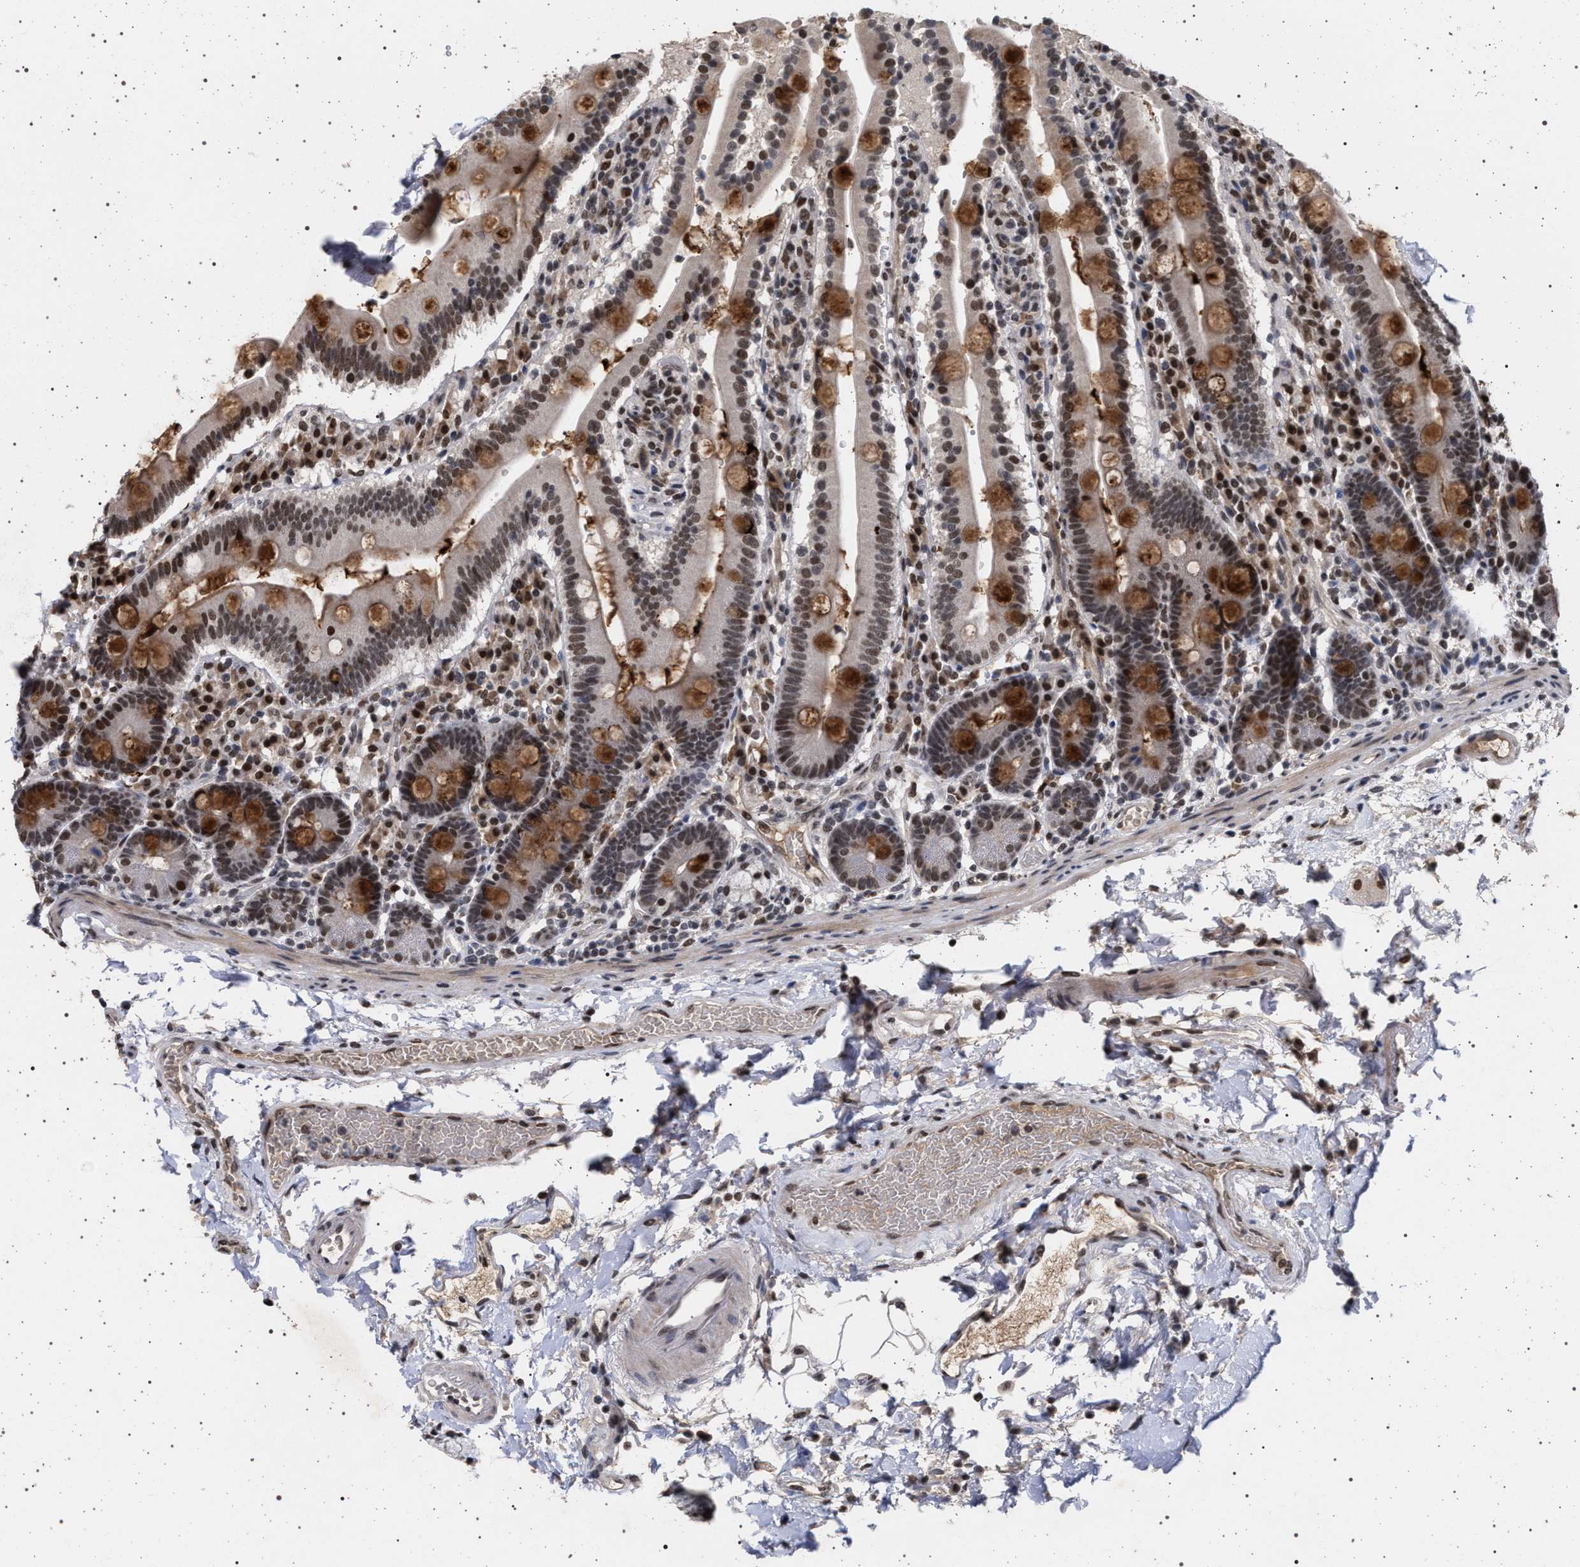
{"staining": {"intensity": "moderate", "quantity": "25%-75%", "location": "cytoplasmic/membranous,nuclear"}, "tissue": "duodenum", "cell_type": "Glandular cells", "image_type": "normal", "snomed": [{"axis": "morphology", "description": "Normal tissue, NOS"}, {"axis": "topography", "description": "Small intestine, NOS"}], "caption": "A micrograph showing moderate cytoplasmic/membranous,nuclear expression in about 25%-75% of glandular cells in unremarkable duodenum, as visualized by brown immunohistochemical staining.", "gene": "PHF12", "patient": {"sex": "female", "age": 71}}